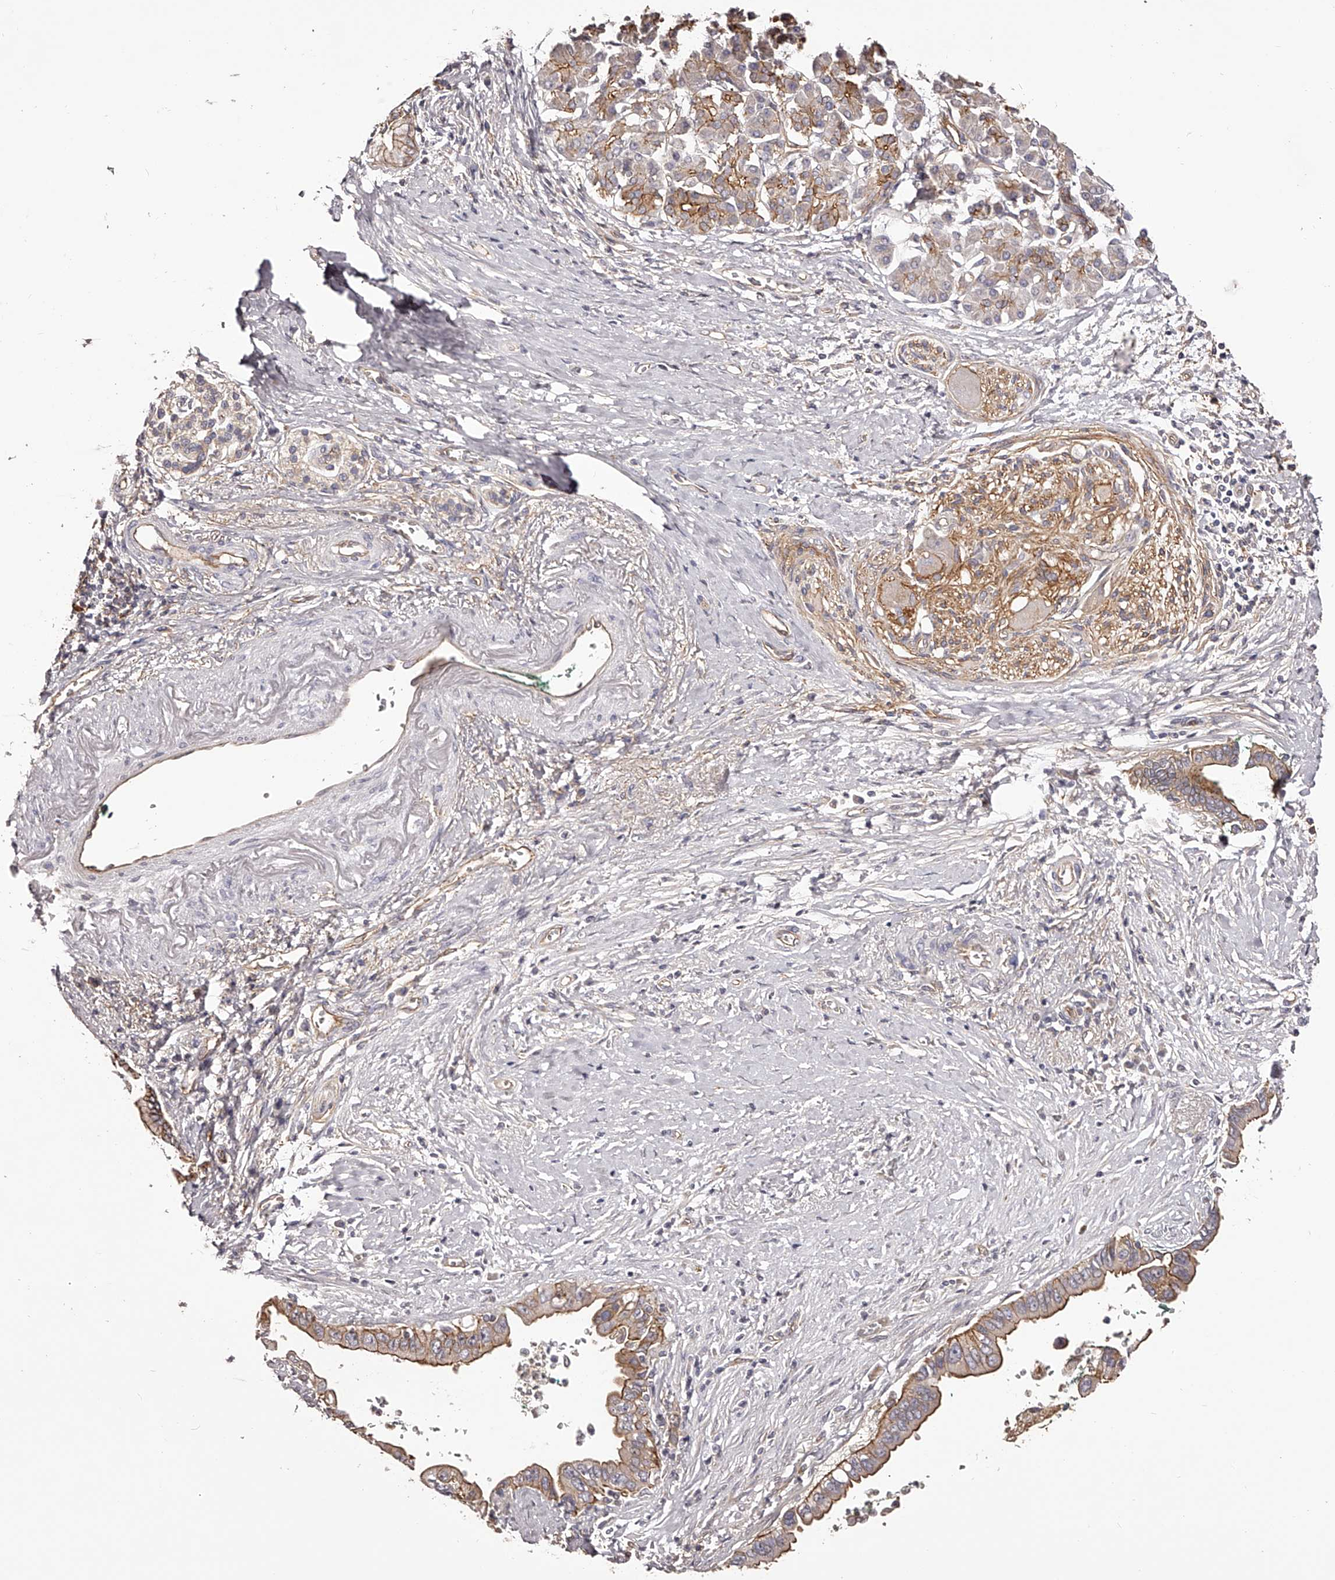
{"staining": {"intensity": "moderate", "quantity": ">75%", "location": "cytoplasmic/membranous"}, "tissue": "pancreatic cancer", "cell_type": "Tumor cells", "image_type": "cancer", "snomed": [{"axis": "morphology", "description": "Adenocarcinoma, NOS"}, {"axis": "topography", "description": "Pancreas"}], "caption": "This is a histology image of IHC staining of pancreatic cancer, which shows moderate positivity in the cytoplasmic/membranous of tumor cells.", "gene": "LTV1", "patient": {"sex": "male", "age": 78}}